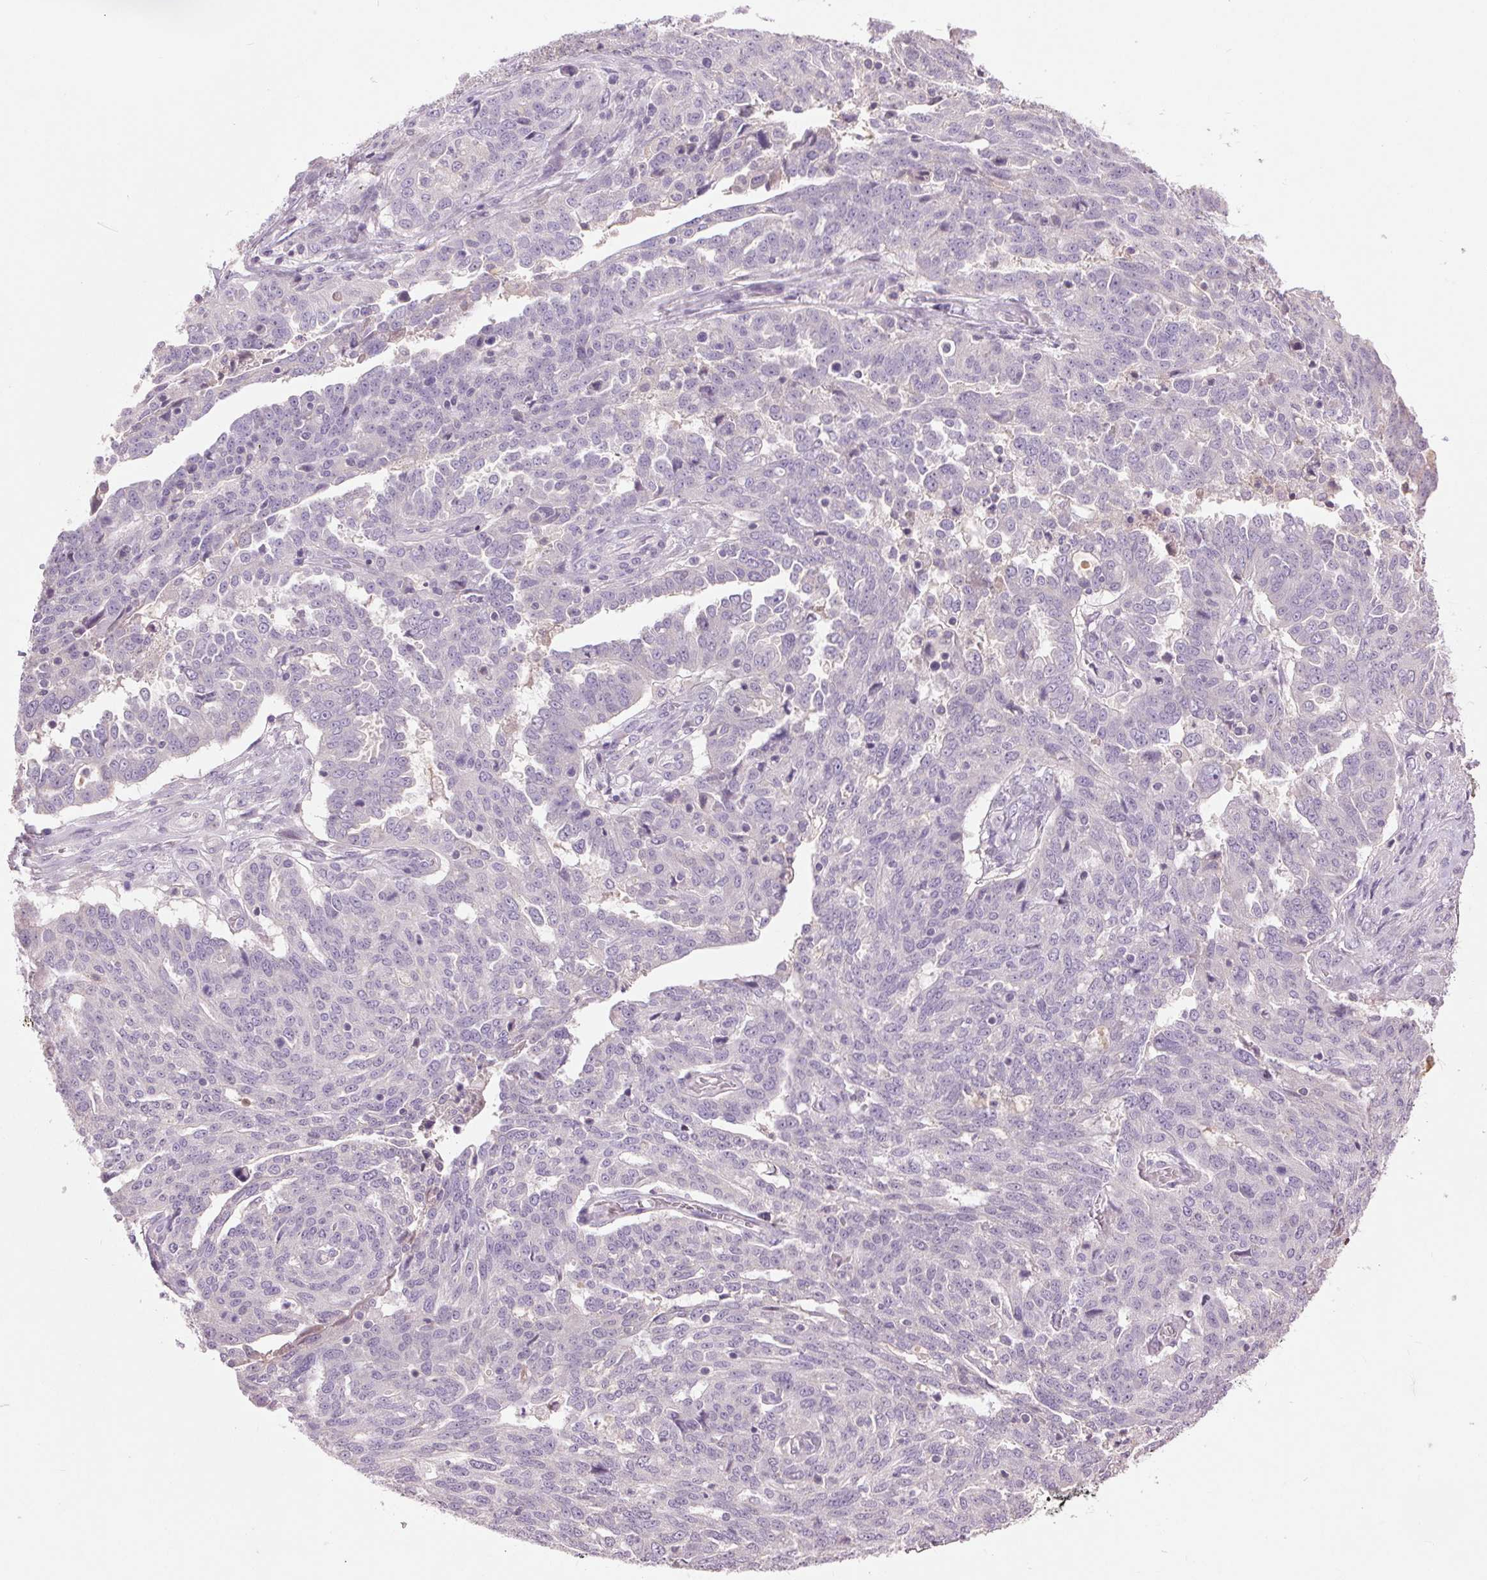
{"staining": {"intensity": "negative", "quantity": "none", "location": "none"}, "tissue": "ovarian cancer", "cell_type": "Tumor cells", "image_type": "cancer", "snomed": [{"axis": "morphology", "description": "Cystadenocarcinoma, serous, NOS"}, {"axis": "topography", "description": "Ovary"}], "caption": "Immunohistochemistry (IHC) photomicrograph of ovarian cancer (serous cystadenocarcinoma) stained for a protein (brown), which demonstrates no staining in tumor cells.", "gene": "FXYD4", "patient": {"sex": "female", "age": 67}}